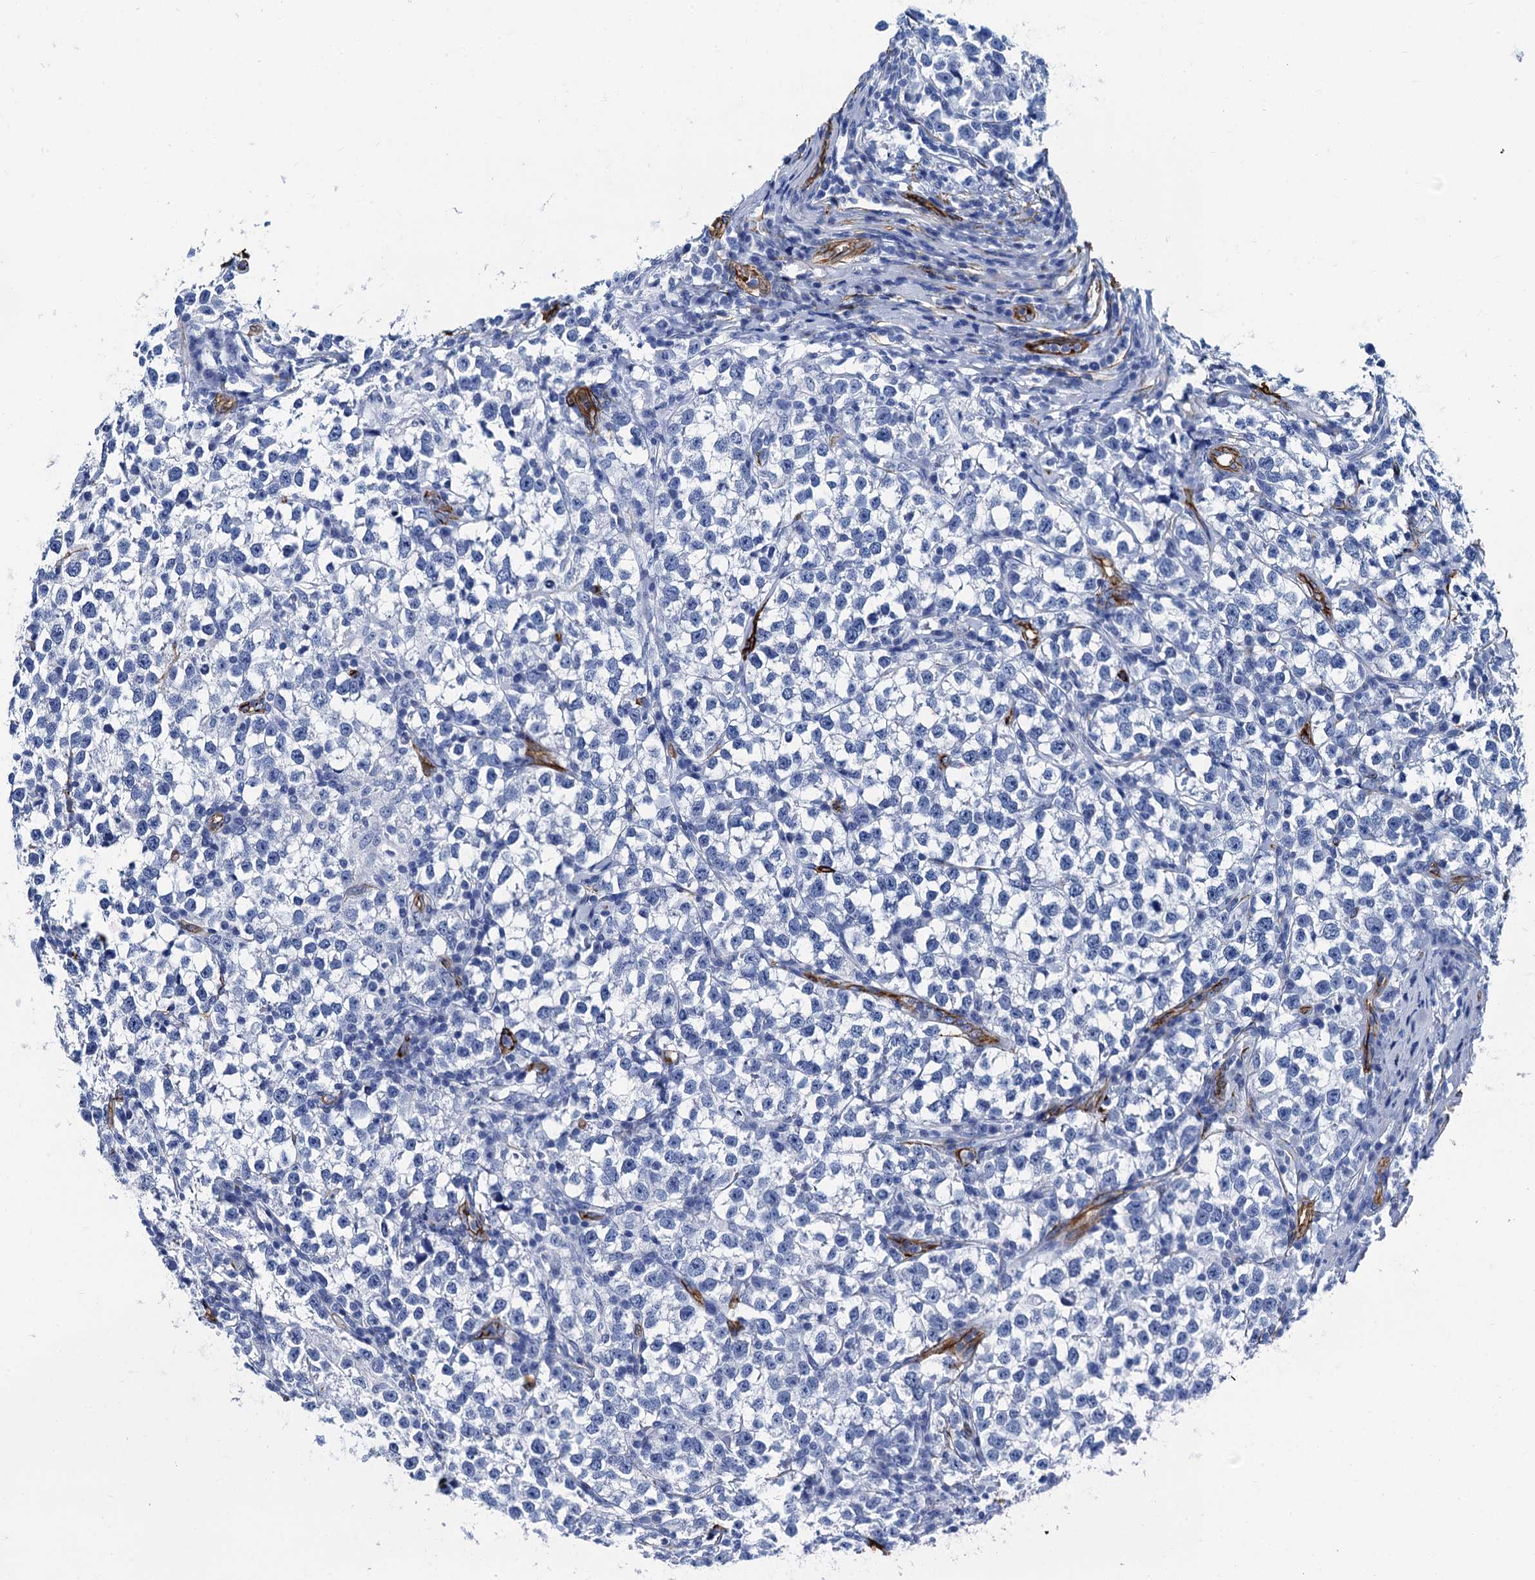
{"staining": {"intensity": "negative", "quantity": "none", "location": "none"}, "tissue": "testis cancer", "cell_type": "Tumor cells", "image_type": "cancer", "snomed": [{"axis": "morphology", "description": "Normal tissue, NOS"}, {"axis": "morphology", "description": "Seminoma, NOS"}, {"axis": "topography", "description": "Testis"}], "caption": "This is a histopathology image of immunohistochemistry (IHC) staining of seminoma (testis), which shows no expression in tumor cells.", "gene": "CAVIN2", "patient": {"sex": "male", "age": 43}}